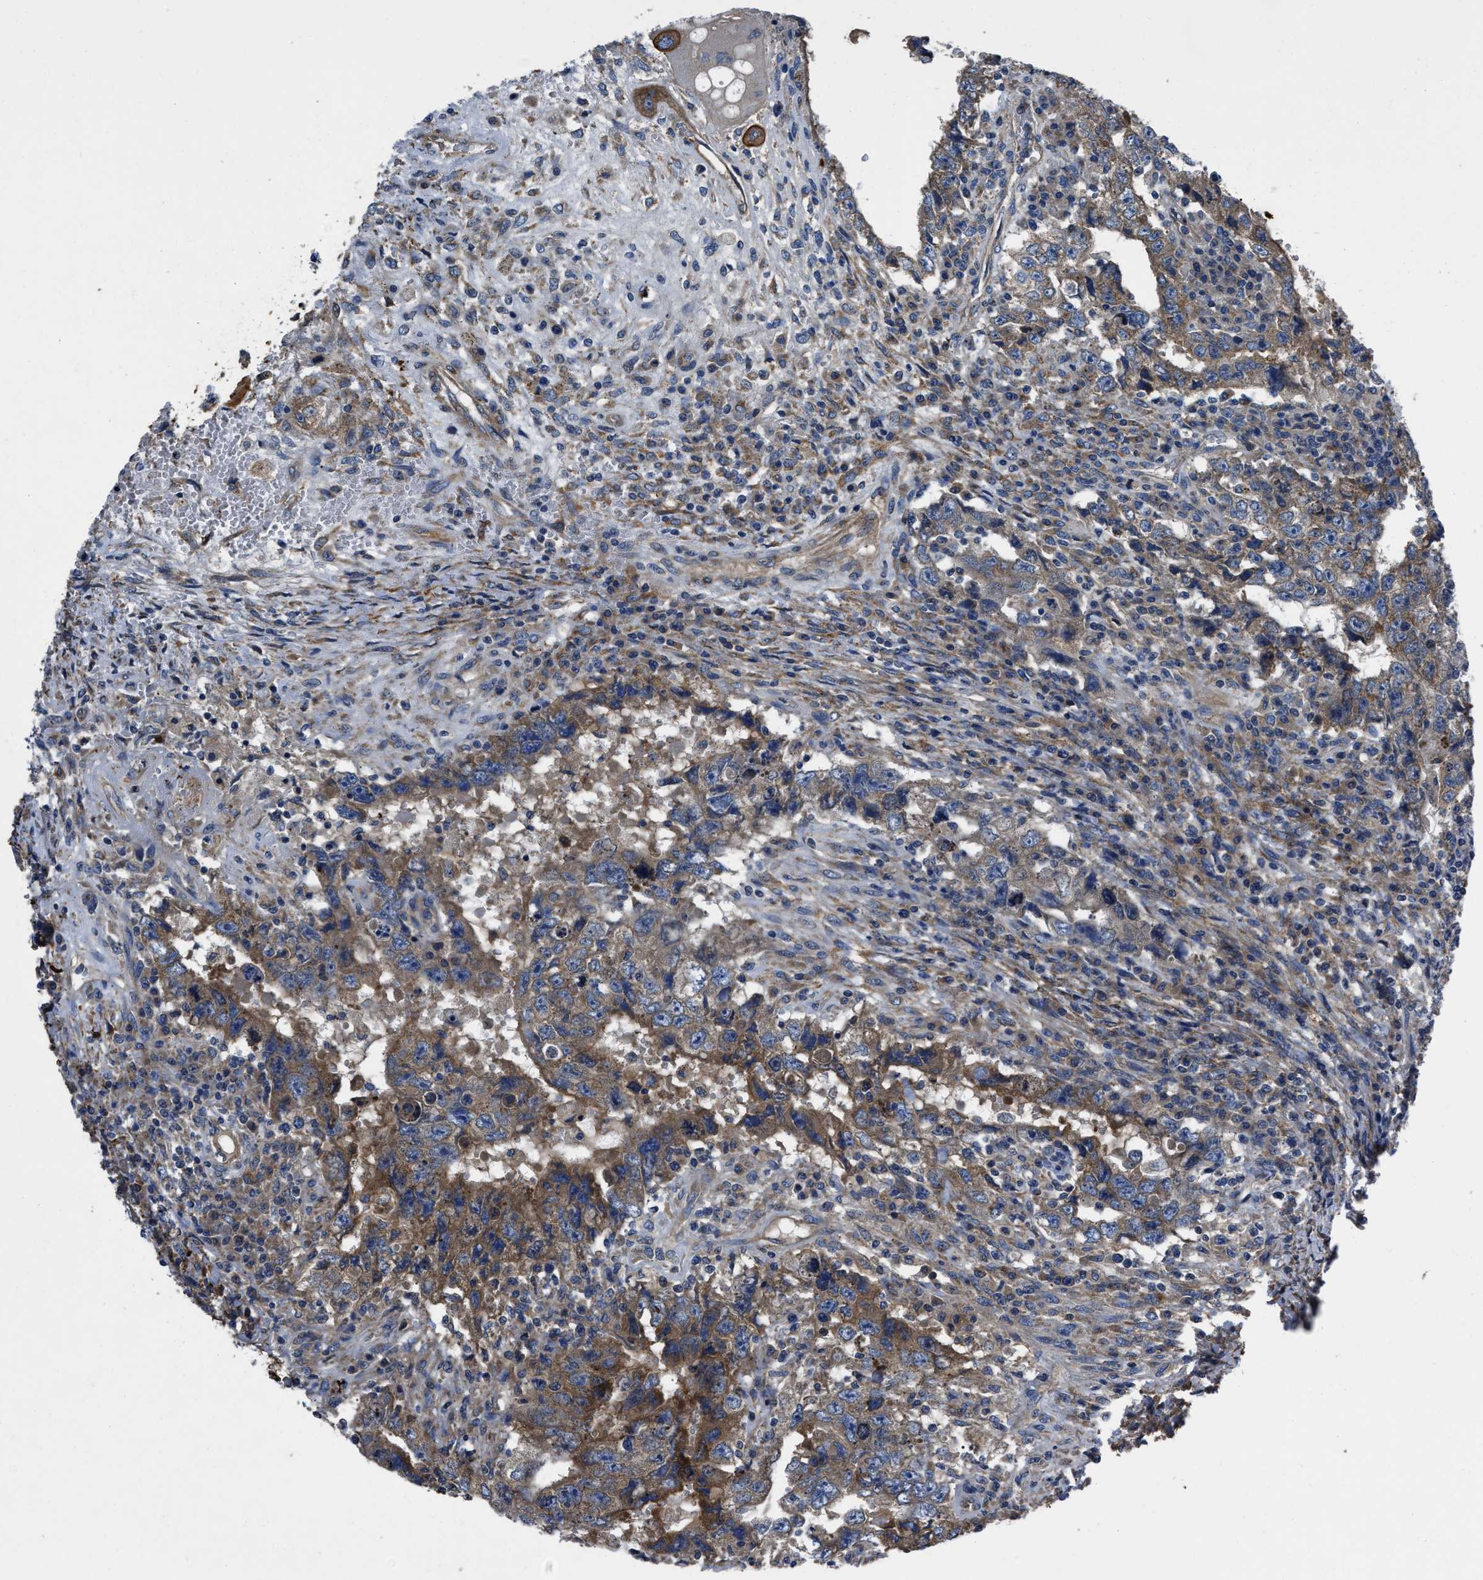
{"staining": {"intensity": "weak", "quantity": ">75%", "location": "cytoplasmic/membranous"}, "tissue": "testis cancer", "cell_type": "Tumor cells", "image_type": "cancer", "snomed": [{"axis": "morphology", "description": "Carcinoma, Embryonal, NOS"}, {"axis": "topography", "description": "Testis"}], "caption": "Weak cytoplasmic/membranous staining is identified in approximately >75% of tumor cells in embryonal carcinoma (testis).", "gene": "ERC1", "patient": {"sex": "male", "age": 26}}